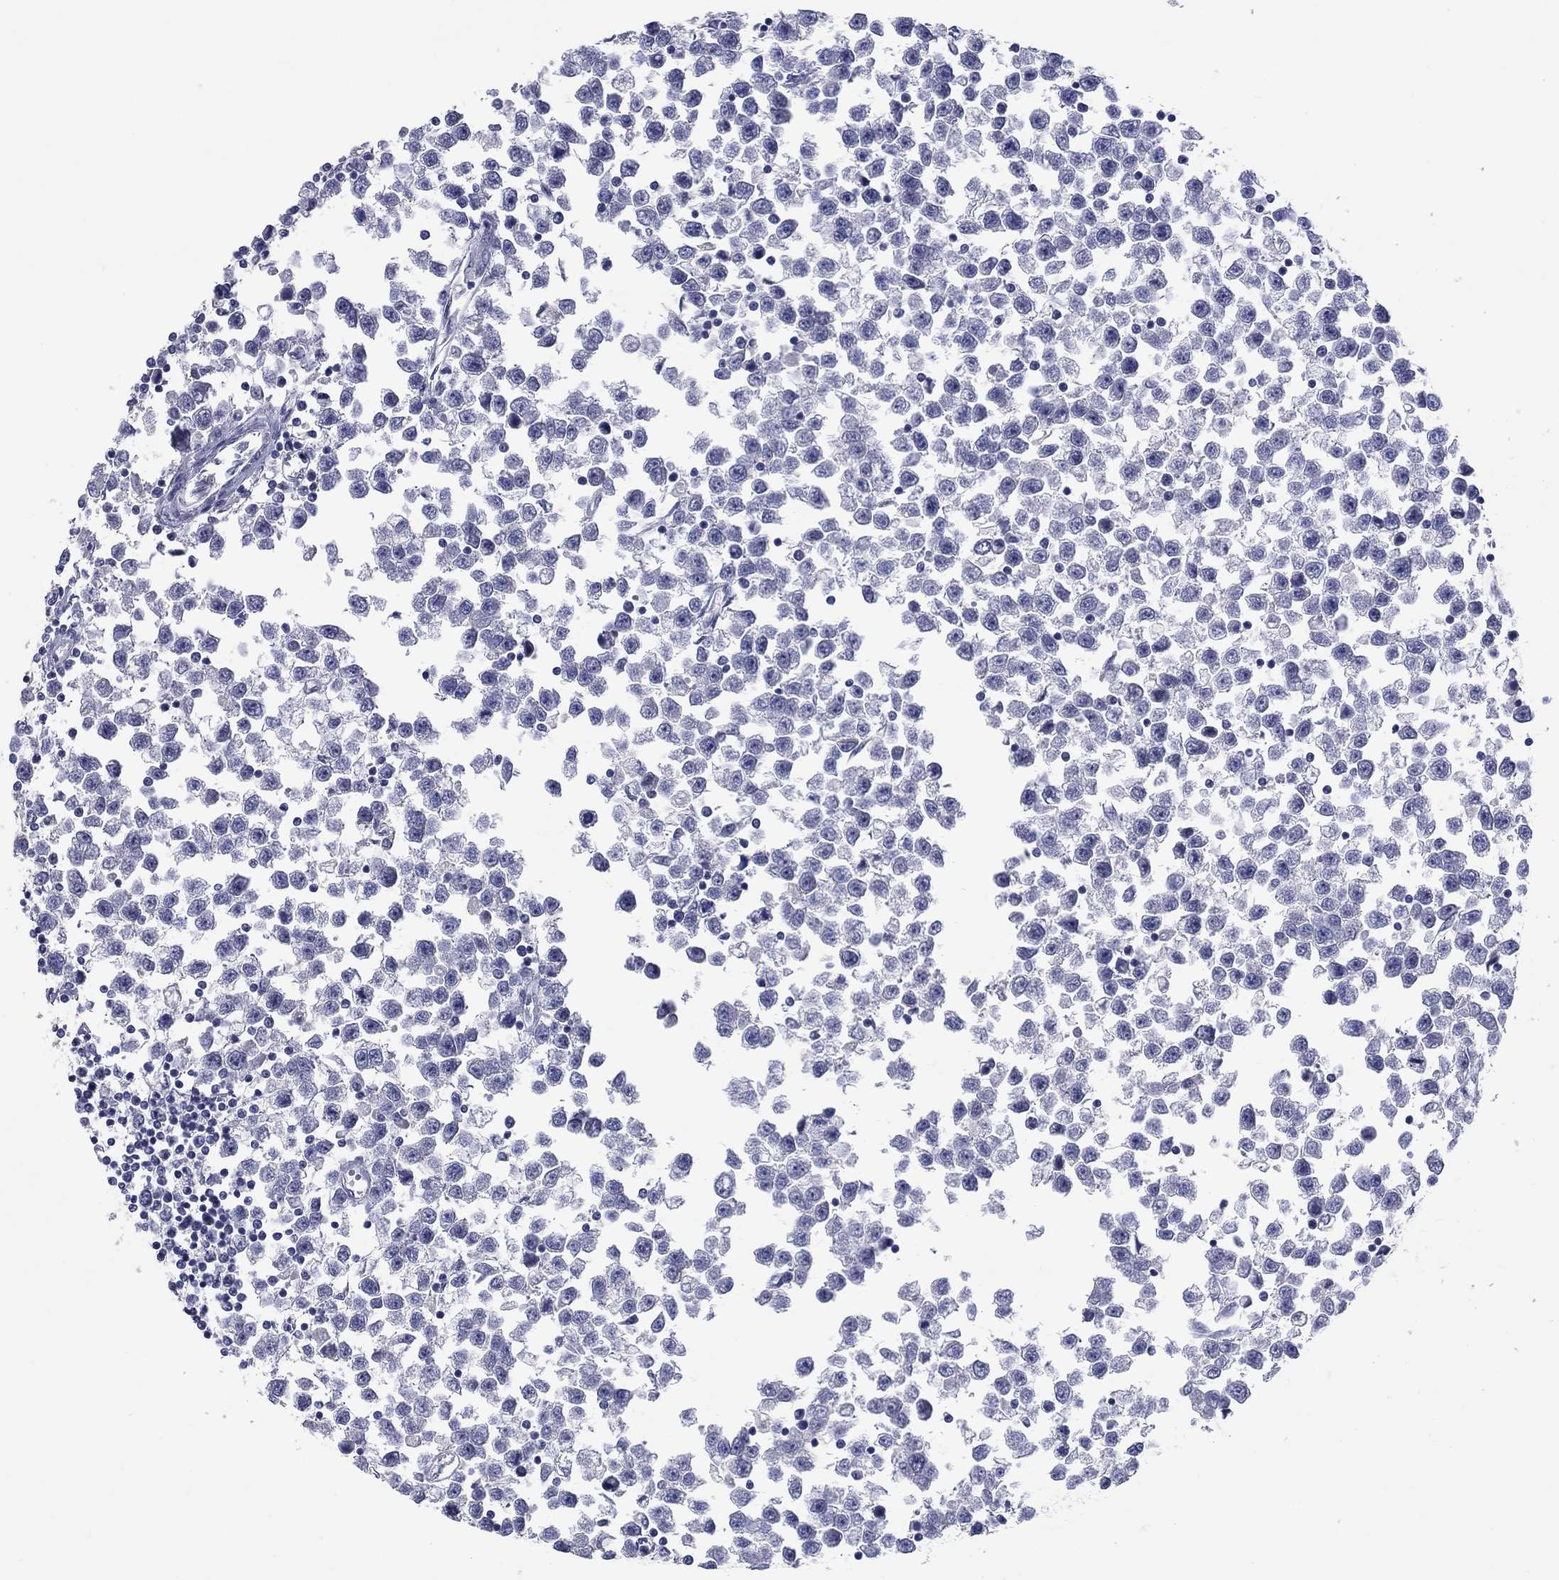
{"staining": {"intensity": "negative", "quantity": "none", "location": "none"}, "tissue": "testis cancer", "cell_type": "Tumor cells", "image_type": "cancer", "snomed": [{"axis": "morphology", "description": "Seminoma, NOS"}, {"axis": "topography", "description": "Testis"}], "caption": "Tumor cells are negative for protein expression in human testis cancer (seminoma).", "gene": "QRFPR", "patient": {"sex": "male", "age": 34}}